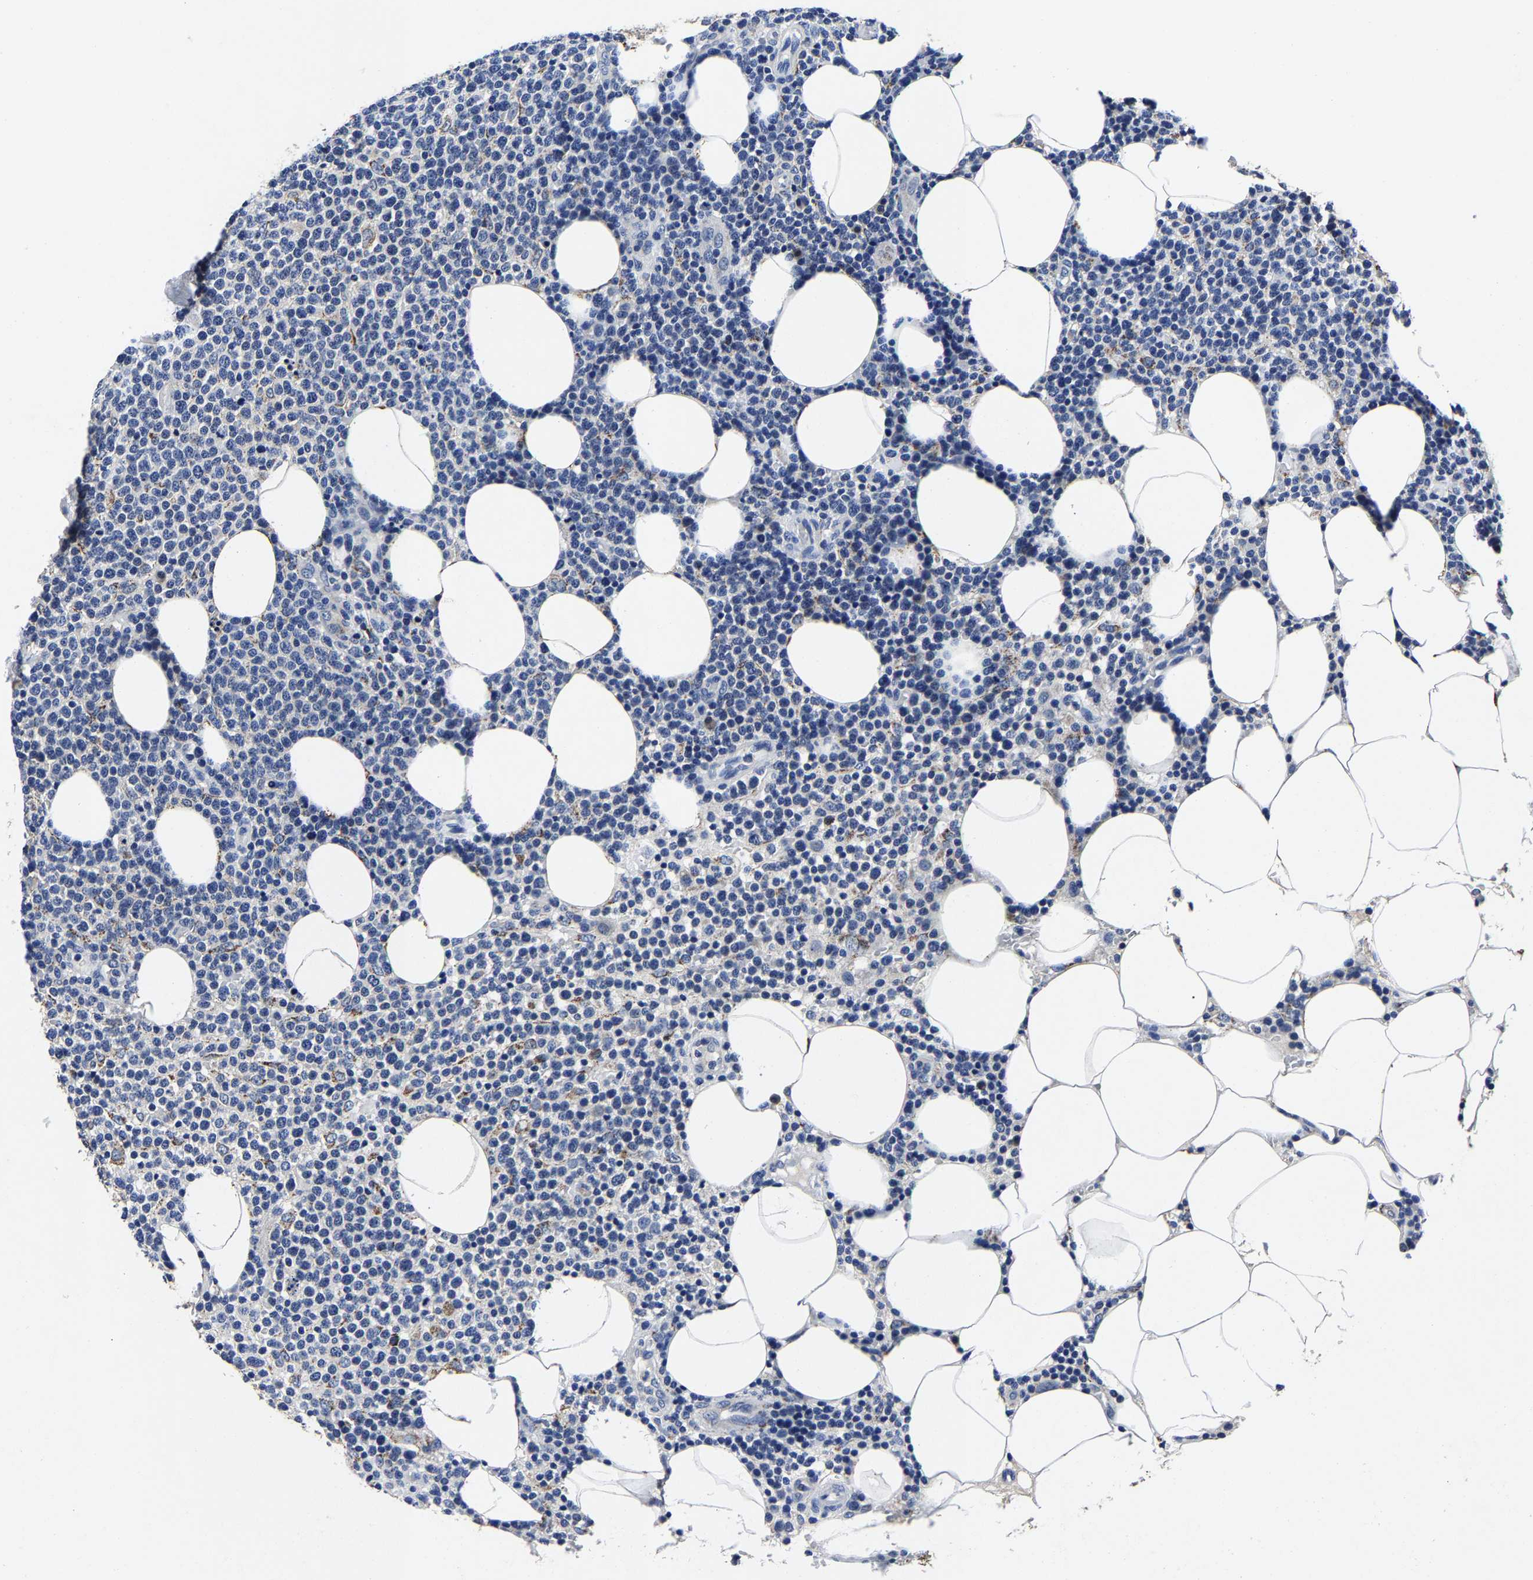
{"staining": {"intensity": "negative", "quantity": "none", "location": "none"}, "tissue": "lymphoma", "cell_type": "Tumor cells", "image_type": "cancer", "snomed": [{"axis": "morphology", "description": "Malignant lymphoma, non-Hodgkin's type, High grade"}, {"axis": "topography", "description": "Lymph node"}], "caption": "High-grade malignant lymphoma, non-Hodgkin's type was stained to show a protein in brown. There is no significant expression in tumor cells. (Stains: DAB (3,3'-diaminobenzidine) IHC with hematoxylin counter stain, Microscopy: brightfield microscopy at high magnification).", "gene": "PSPH", "patient": {"sex": "male", "age": 61}}